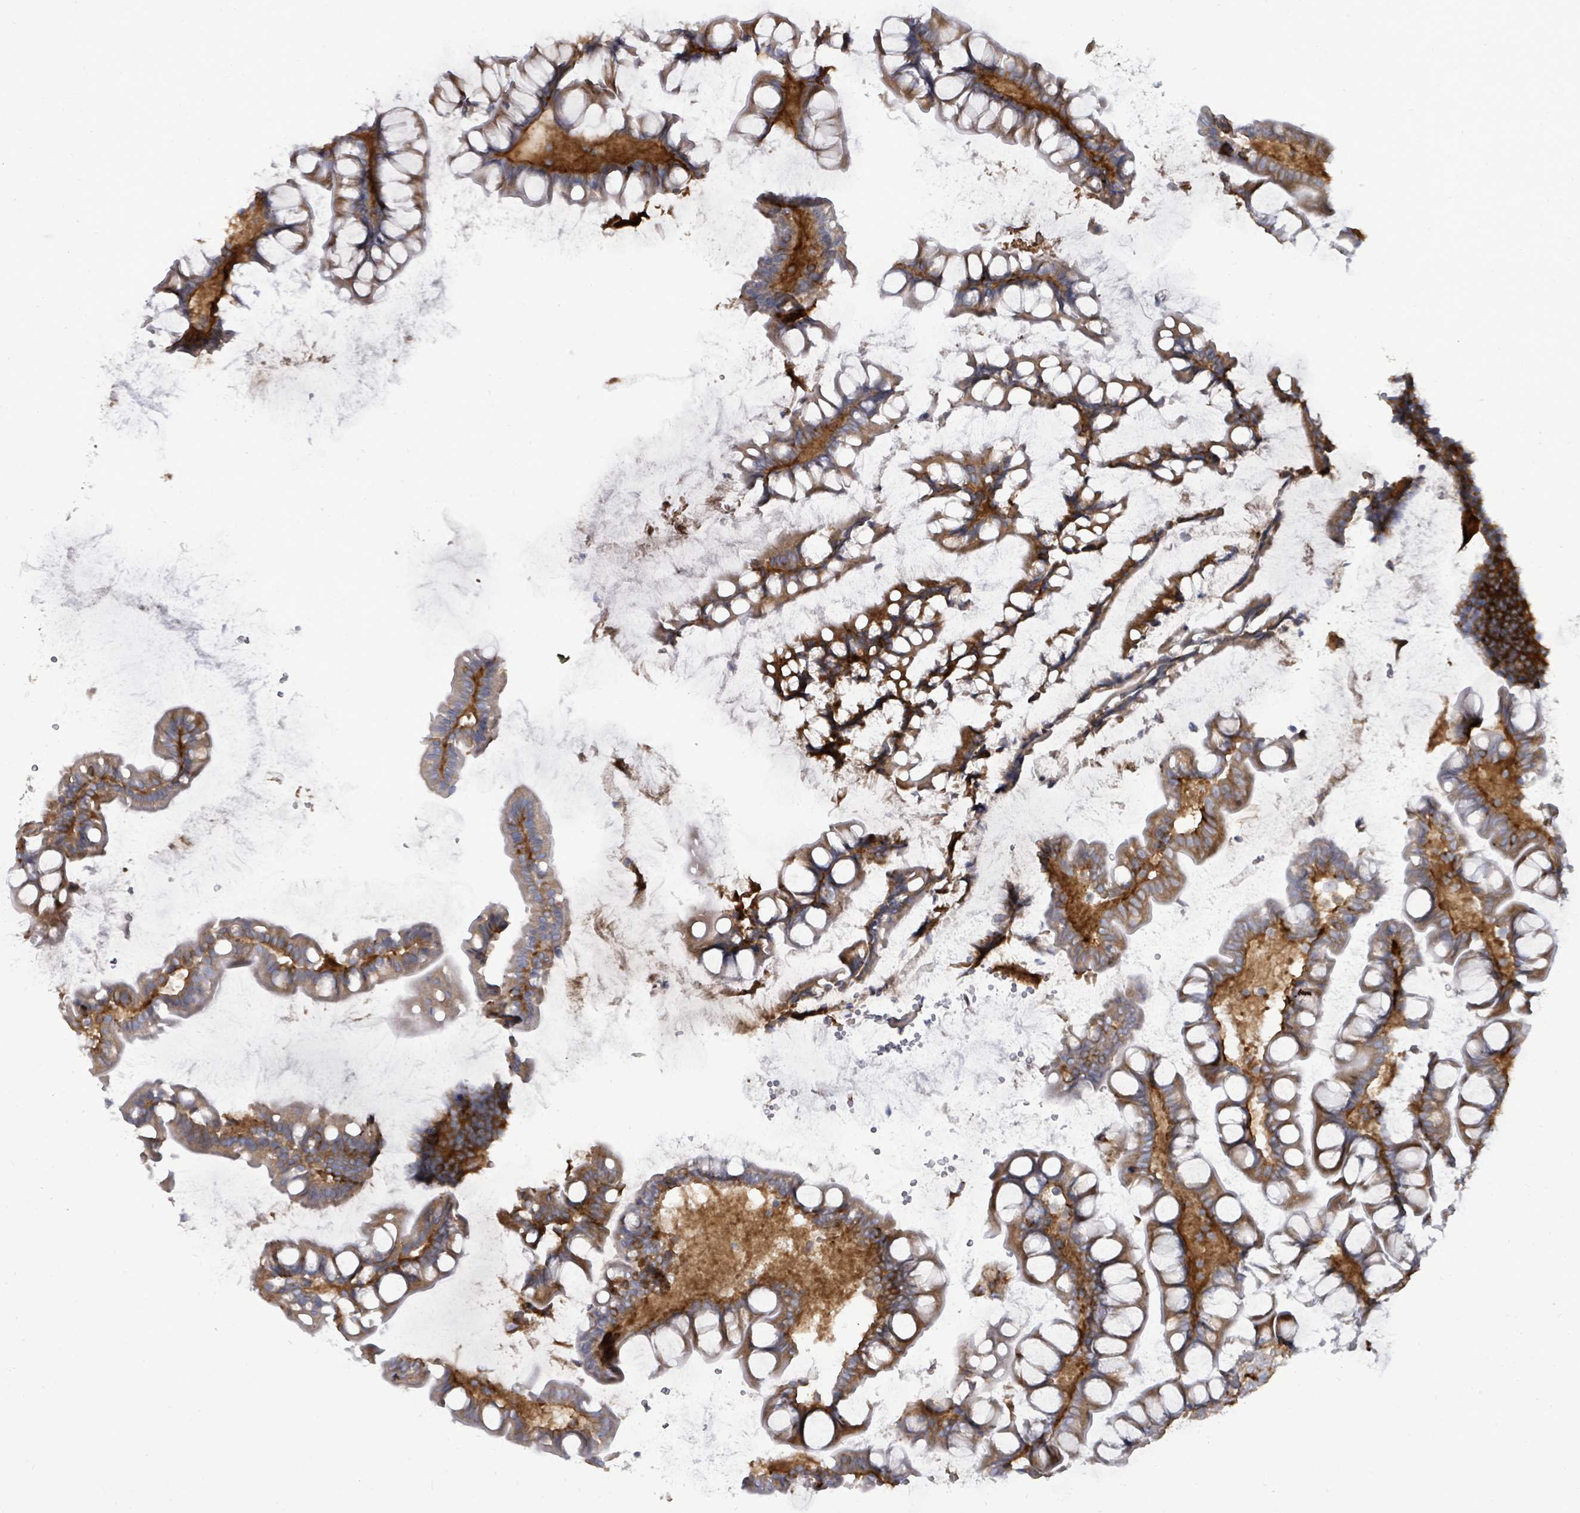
{"staining": {"intensity": "strong", "quantity": ">75%", "location": "cytoplasmic/membranous"}, "tissue": "small intestine", "cell_type": "Glandular cells", "image_type": "normal", "snomed": [{"axis": "morphology", "description": "Normal tissue, NOS"}, {"axis": "topography", "description": "Small intestine"}], "caption": "Small intestine stained with DAB (3,3'-diaminobenzidine) immunohistochemistry (IHC) shows high levels of strong cytoplasmic/membranous positivity in about >75% of glandular cells.", "gene": "EIF3CL", "patient": {"sex": "male", "age": 70}}